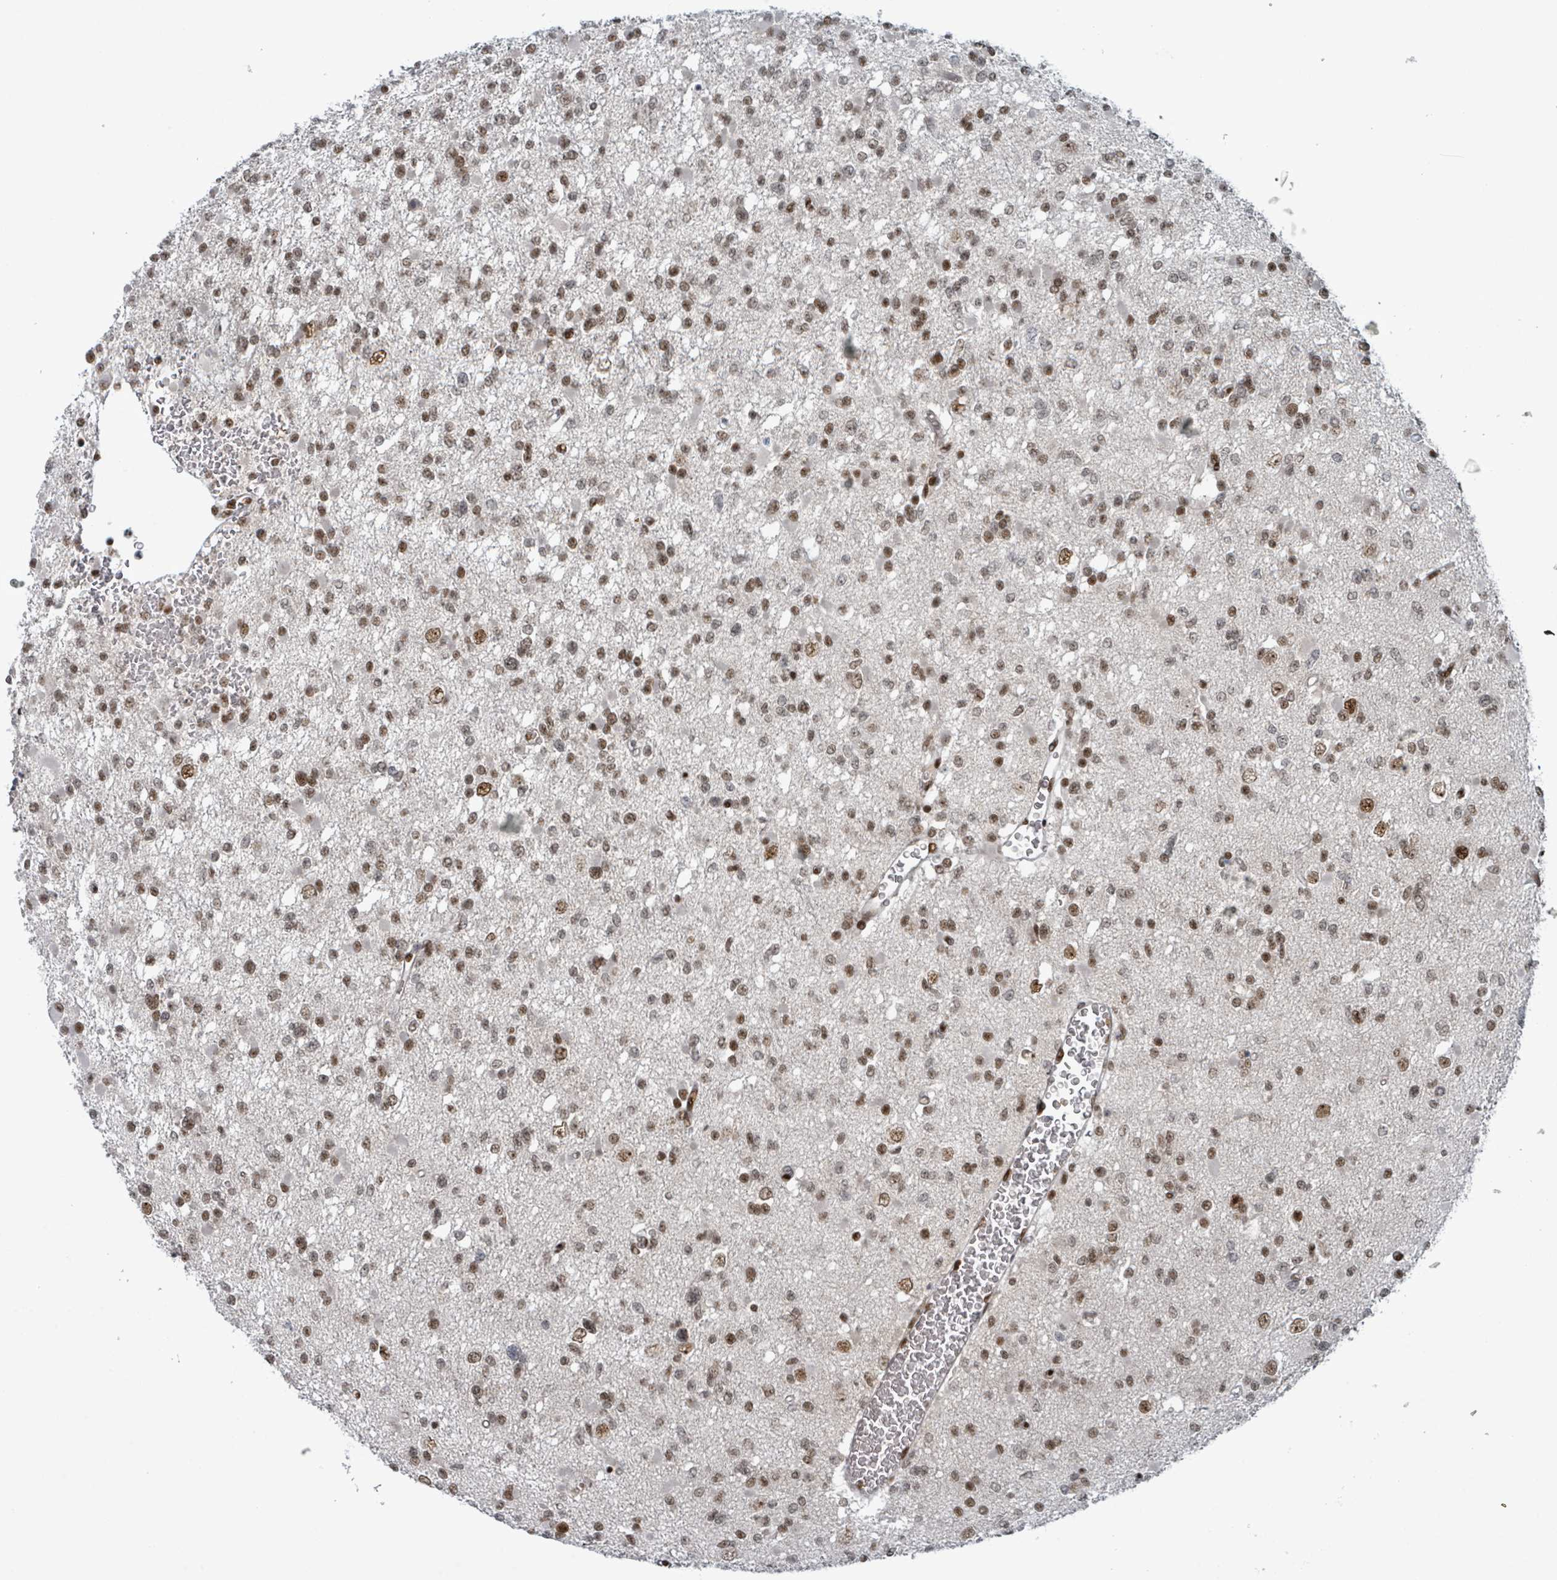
{"staining": {"intensity": "moderate", "quantity": ">75%", "location": "nuclear"}, "tissue": "glioma", "cell_type": "Tumor cells", "image_type": "cancer", "snomed": [{"axis": "morphology", "description": "Glioma, malignant, Low grade"}, {"axis": "topography", "description": "Brain"}], "caption": "Immunohistochemical staining of human glioma exhibits moderate nuclear protein staining in approximately >75% of tumor cells.", "gene": "KLF3", "patient": {"sex": "female", "age": 22}}